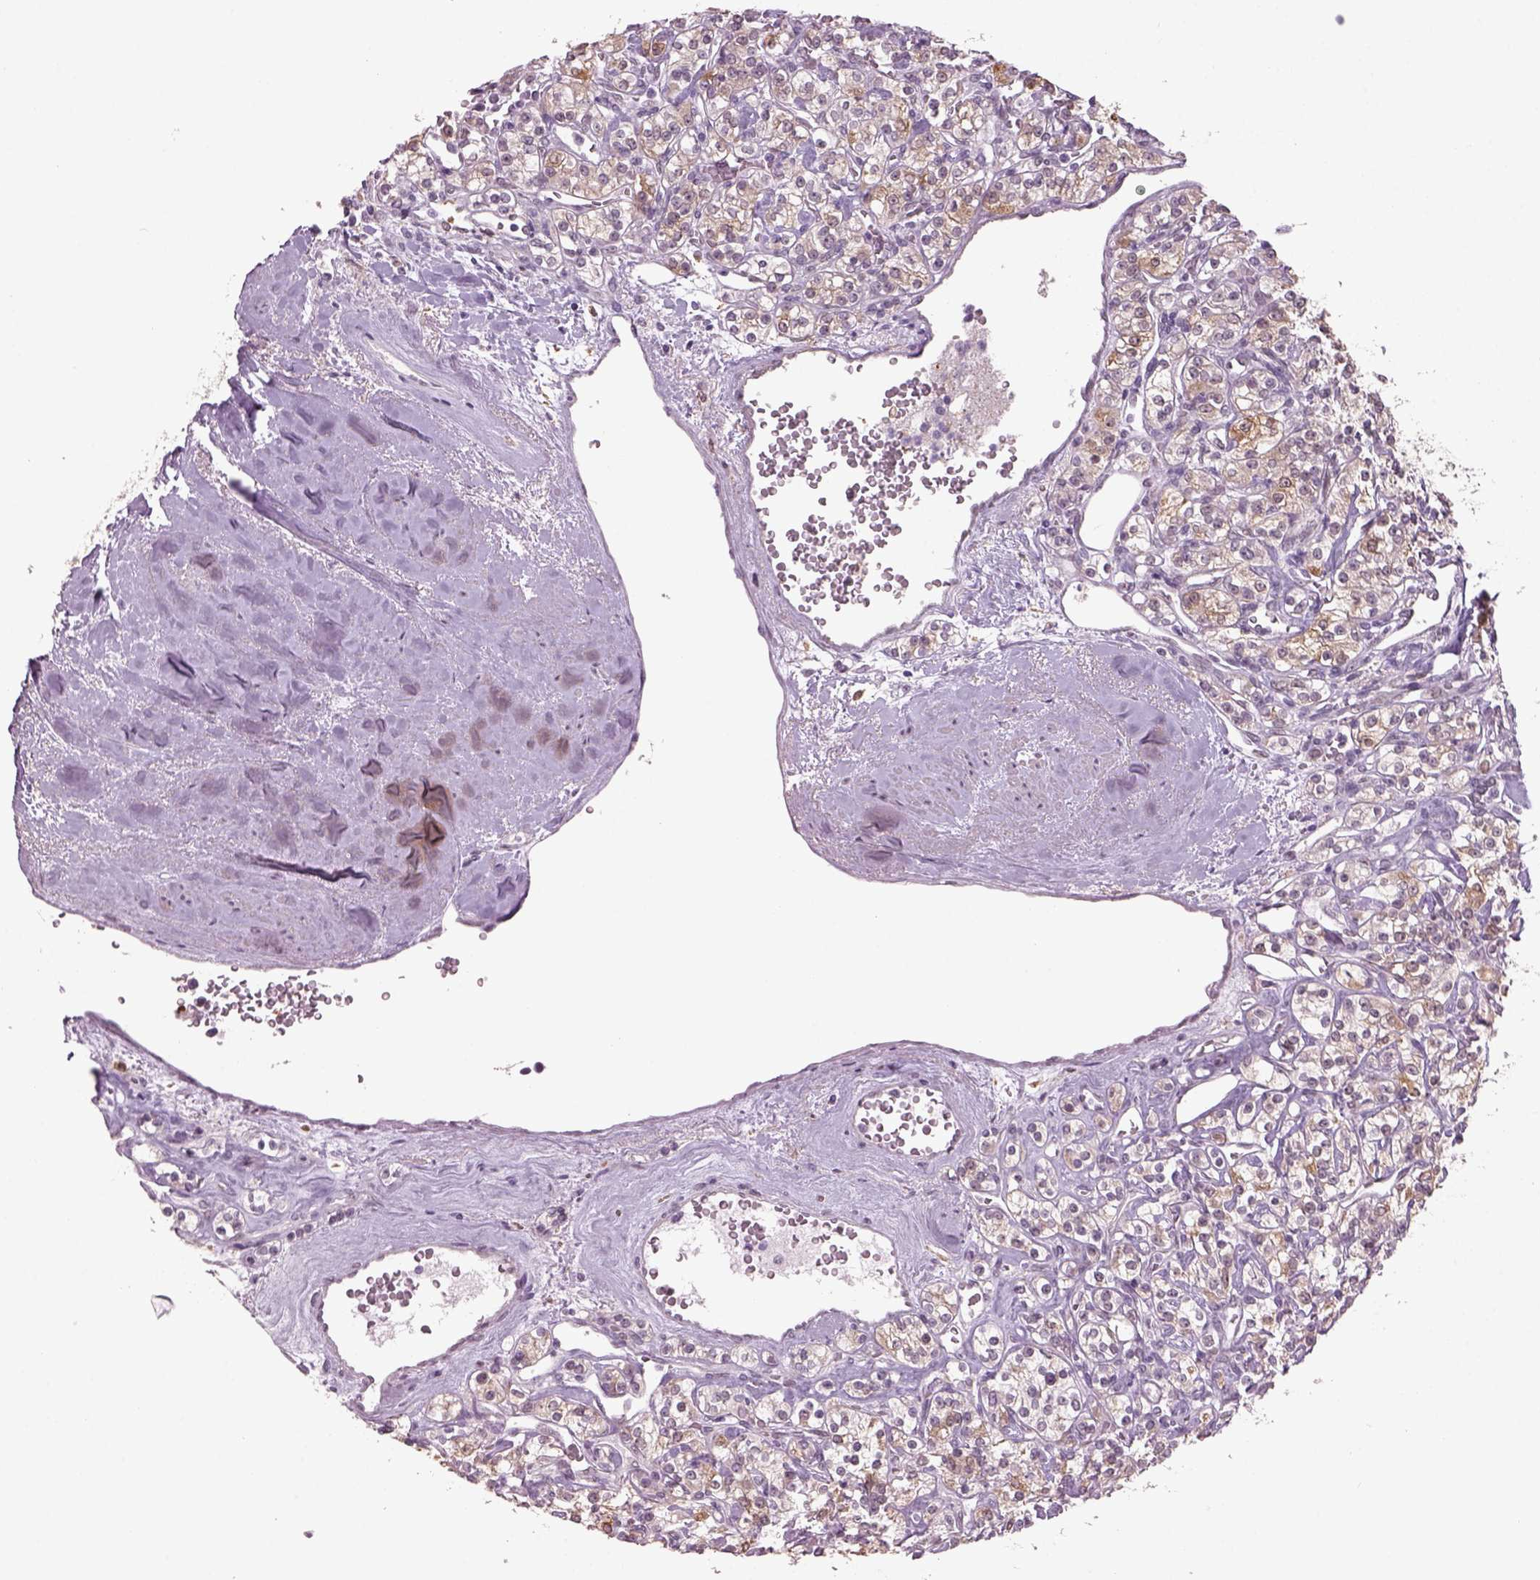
{"staining": {"intensity": "moderate", "quantity": "25%-75%", "location": "cytoplasmic/membranous"}, "tissue": "renal cancer", "cell_type": "Tumor cells", "image_type": "cancer", "snomed": [{"axis": "morphology", "description": "Adenocarcinoma, NOS"}, {"axis": "topography", "description": "Kidney"}], "caption": "A histopathology image of human renal cancer (adenocarcinoma) stained for a protein exhibits moderate cytoplasmic/membranous brown staining in tumor cells. Immunohistochemistry stains the protein in brown and the nuclei are stained blue.", "gene": "NAT8", "patient": {"sex": "male", "age": 77}}